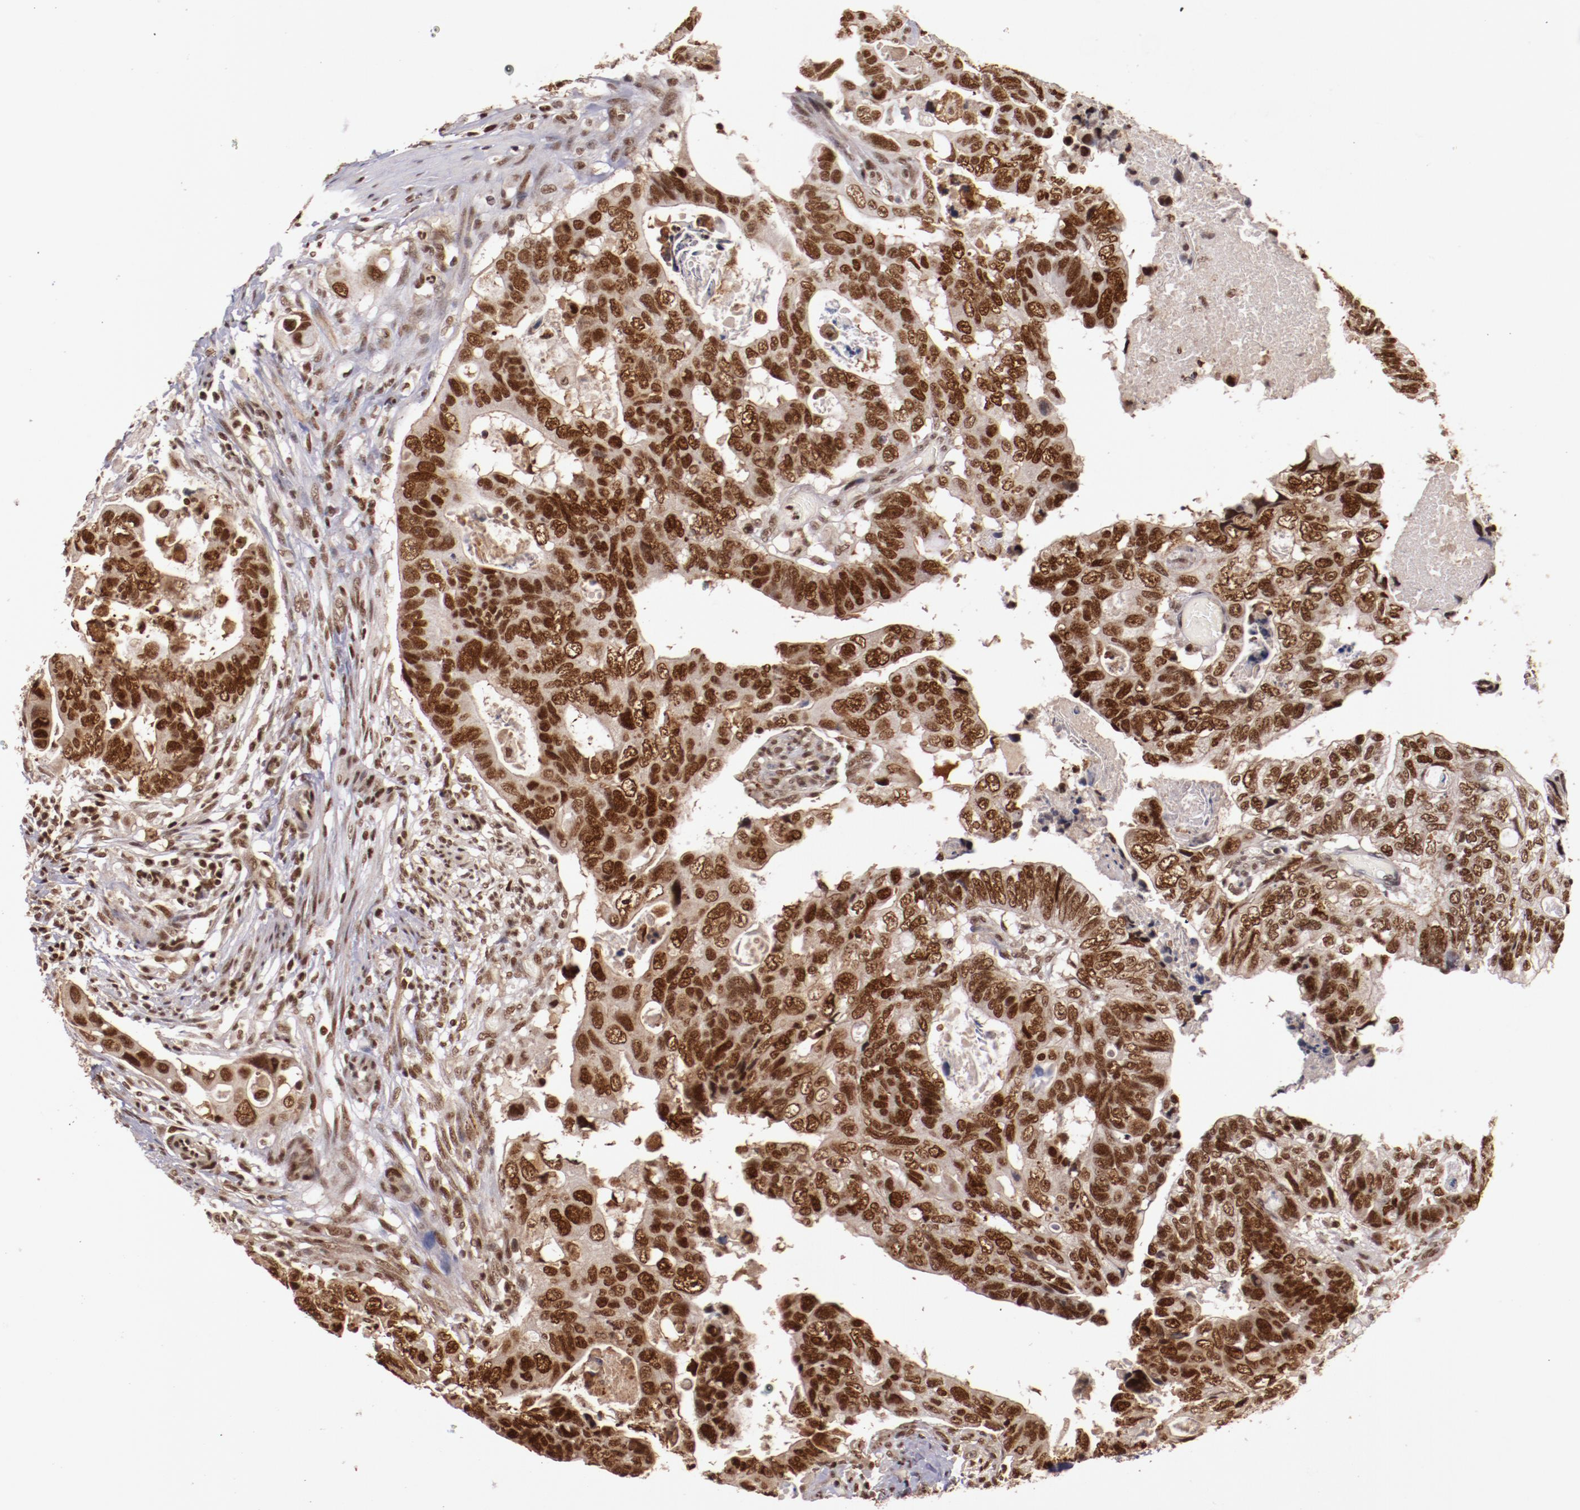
{"staining": {"intensity": "strong", "quantity": ">75%", "location": "nuclear"}, "tissue": "colorectal cancer", "cell_type": "Tumor cells", "image_type": "cancer", "snomed": [{"axis": "morphology", "description": "Adenocarcinoma, NOS"}, {"axis": "topography", "description": "Rectum"}], "caption": "Immunohistochemistry micrograph of neoplastic tissue: colorectal adenocarcinoma stained using immunohistochemistry (IHC) reveals high levels of strong protein expression localized specifically in the nuclear of tumor cells, appearing as a nuclear brown color.", "gene": "STAG2", "patient": {"sex": "male", "age": 53}}